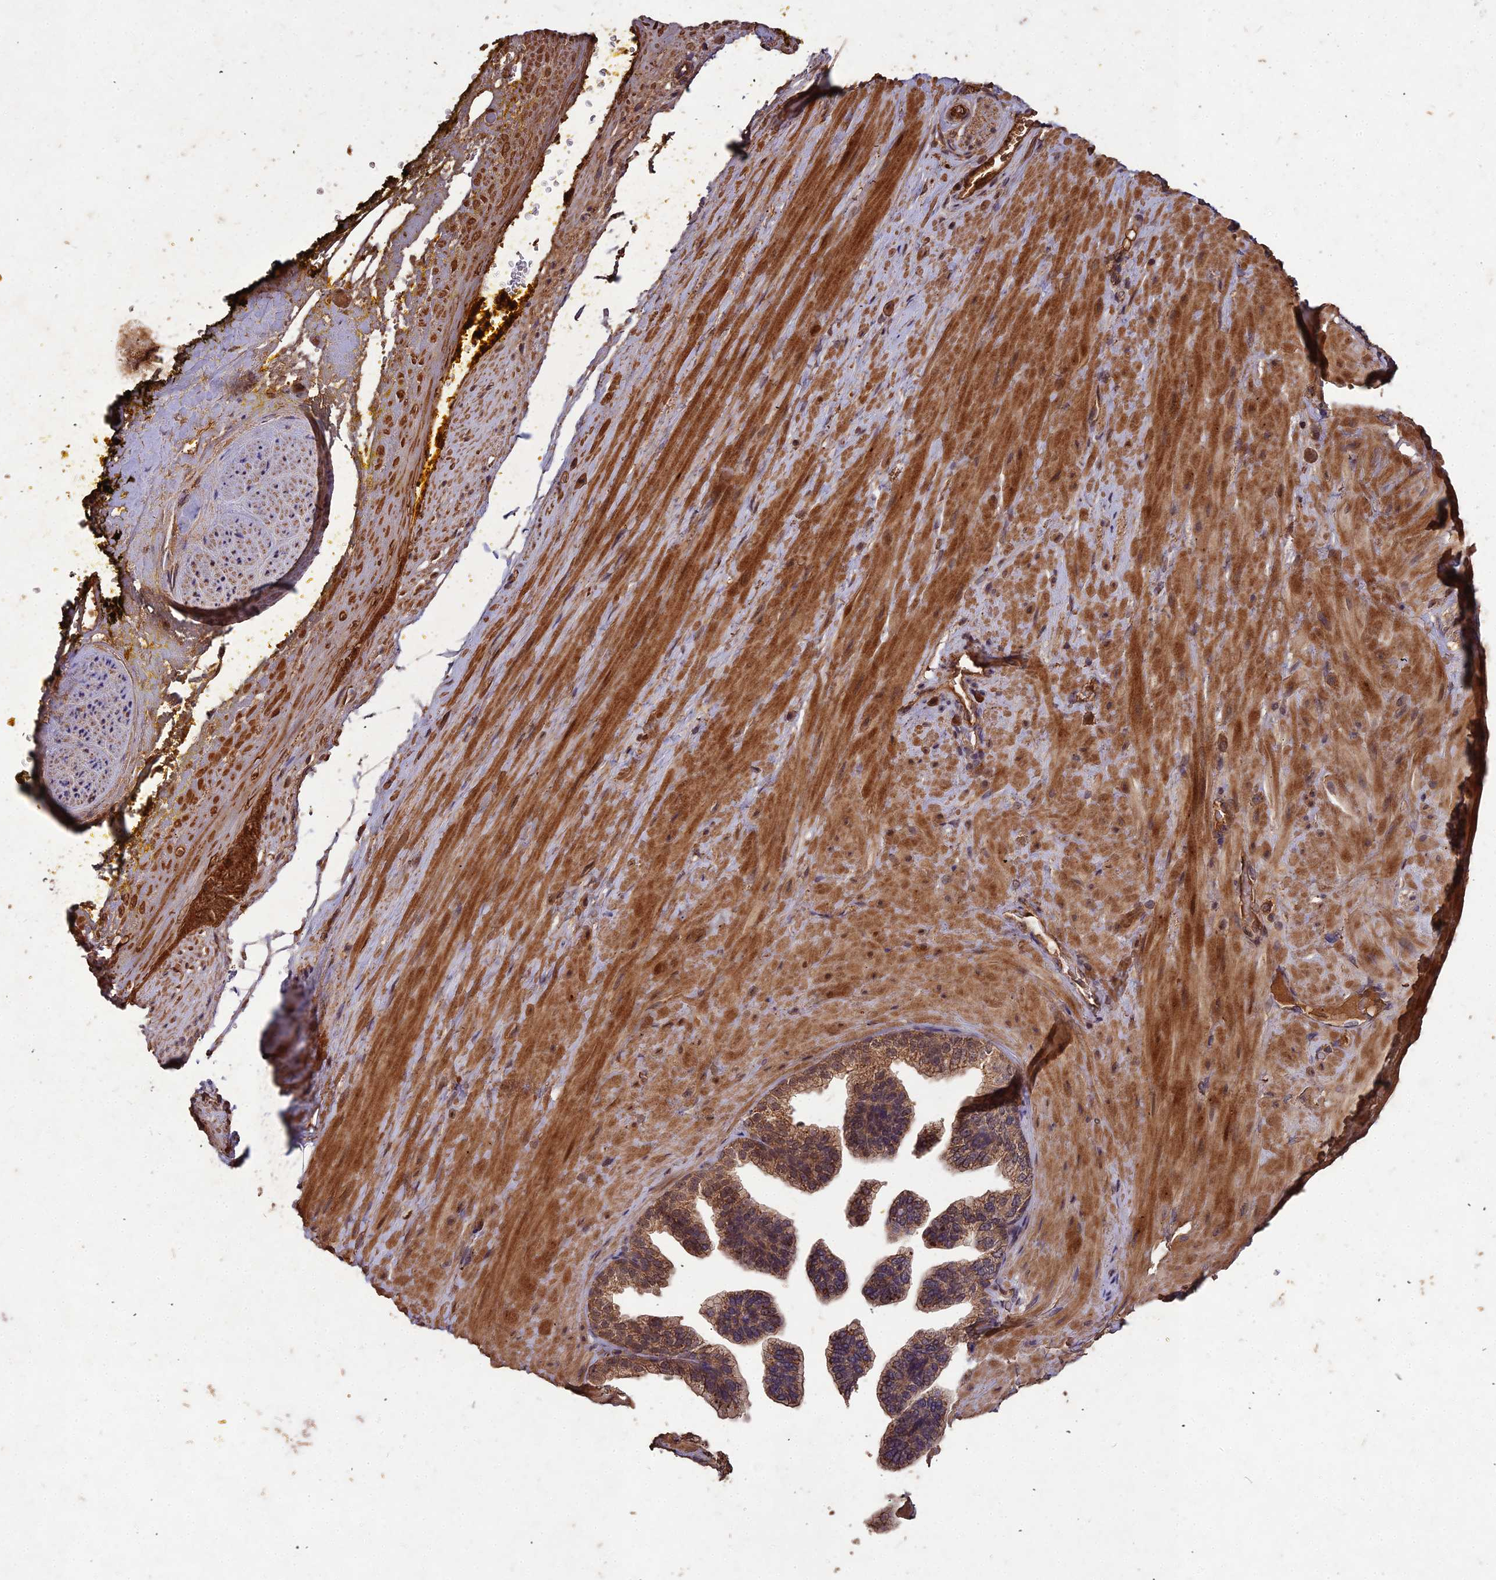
{"staining": {"intensity": "strong", "quantity": ">75%", "location": "cytoplasmic/membranous"}, "tissue": "adipose tissue", "cell_type": "Adipocytes", "image_type": "normal", "snomed": [{"axis": "morphology", "description": "Normal tissue, NOS"}, {"axis": "morphology", "description": "Adenocarcinoma, Low grade"}, {"axis": "topography", "description": "Prostate"}, {"axis": "topography", "description": "Peripheral nerve tissue"}], "caption": "Immunohistochemical staining of normal adipose tissue displays >75% levels of strong cytoplasmic/membranous protein expression in about >75% of adipocytes. (brown staining indicates protein expression, while blue staining denotes nuclei).", "gene": "SYMPK", "patient": {"sex": "male", "age": 63}}